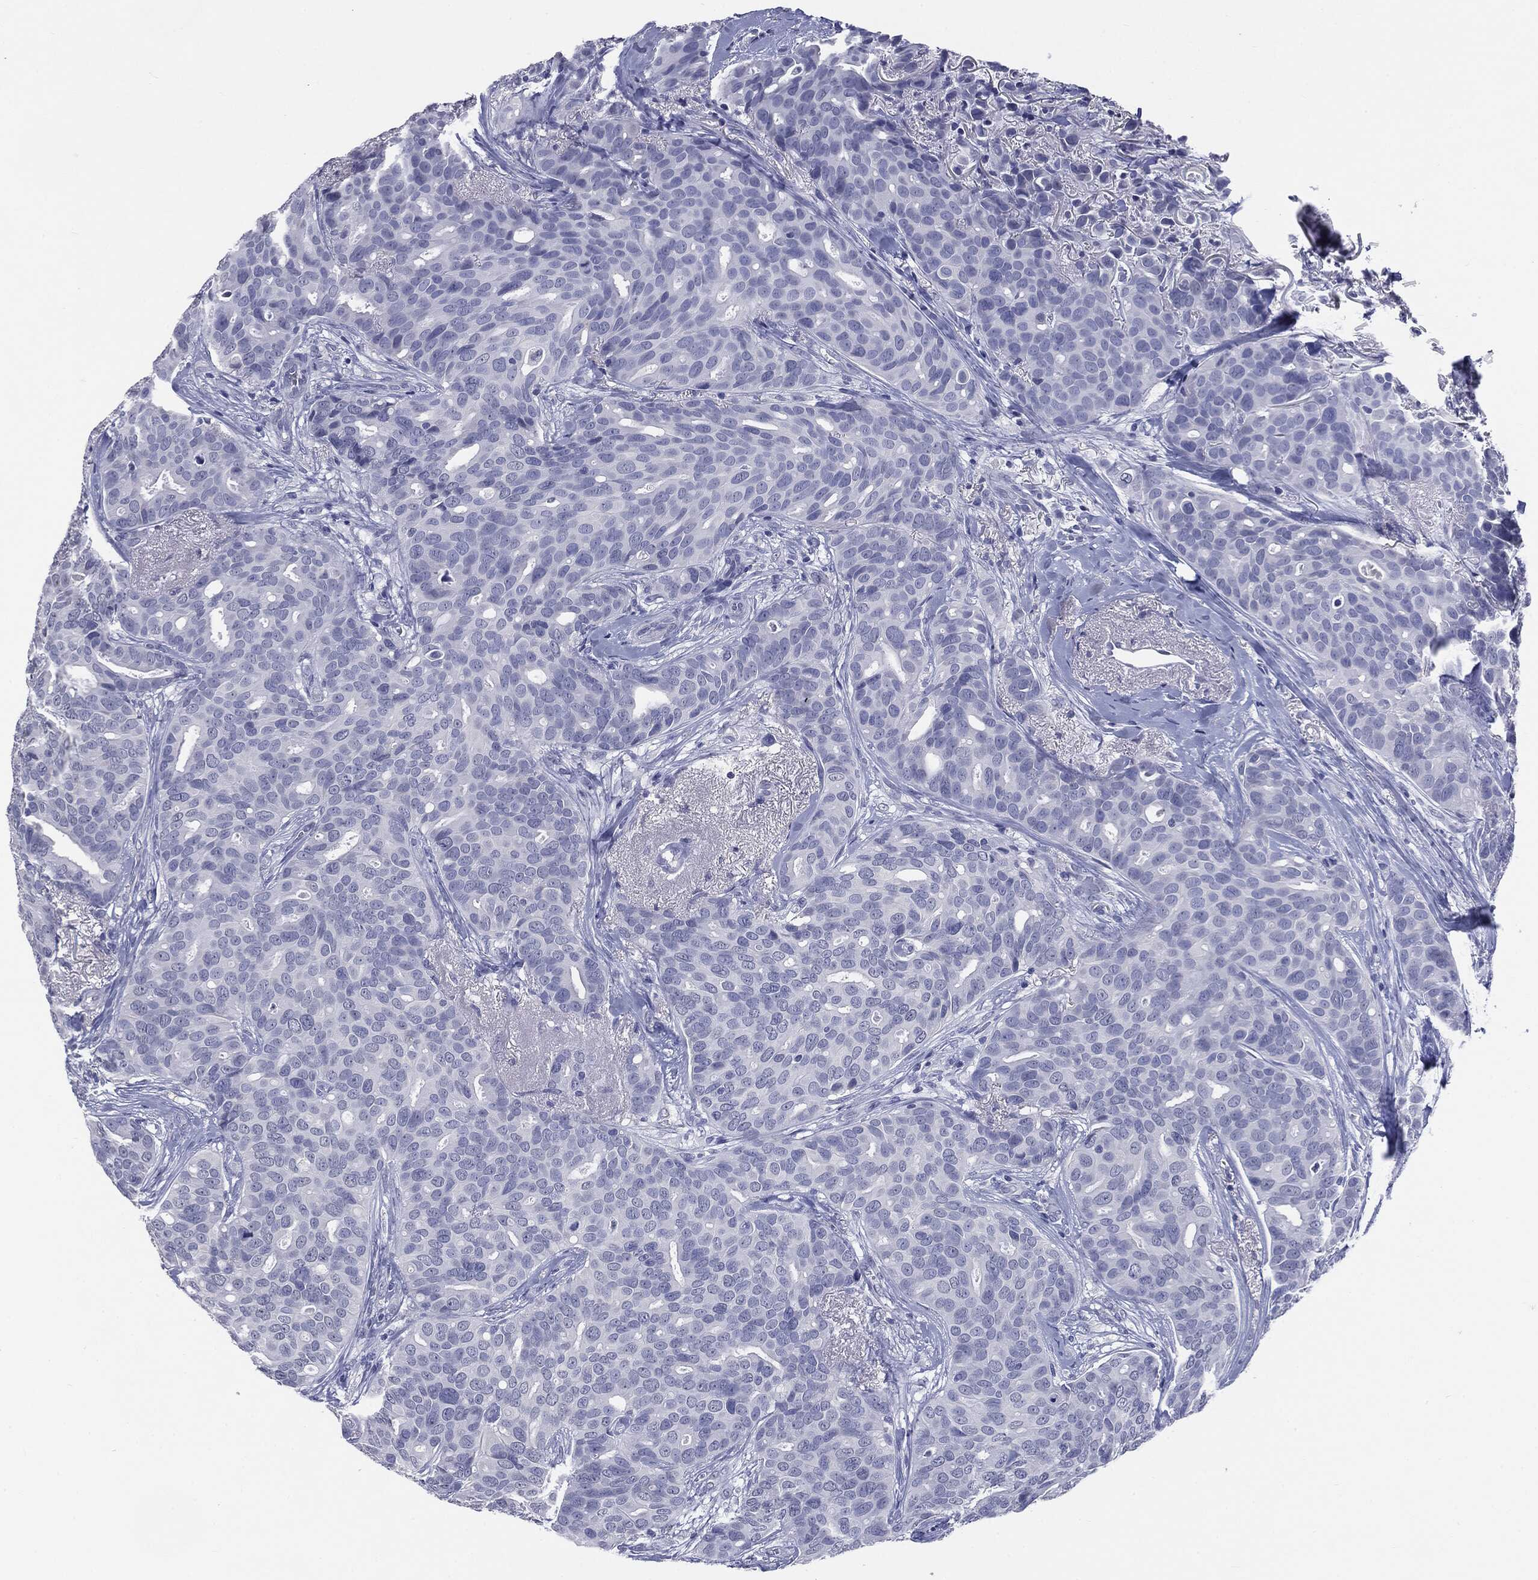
{"staining": {"intensity": "negative", "quantity": "none", "location": "none"}, "tissue": "breast cancer", "cell_type": "Tumor cells", "image_type": "cancer", "snomed": [{"axis": "morphology", "description": "Duct carcinoma"}, {"axis": "topography", "description": "Breast"}], "caption": "A micrograph of invasive ductal carcinoma (breast) stained for a protein exhibits no brown staining in tumor cells.", "gene": "TSHB", "patient": {"sex": "female", "age": 54}}